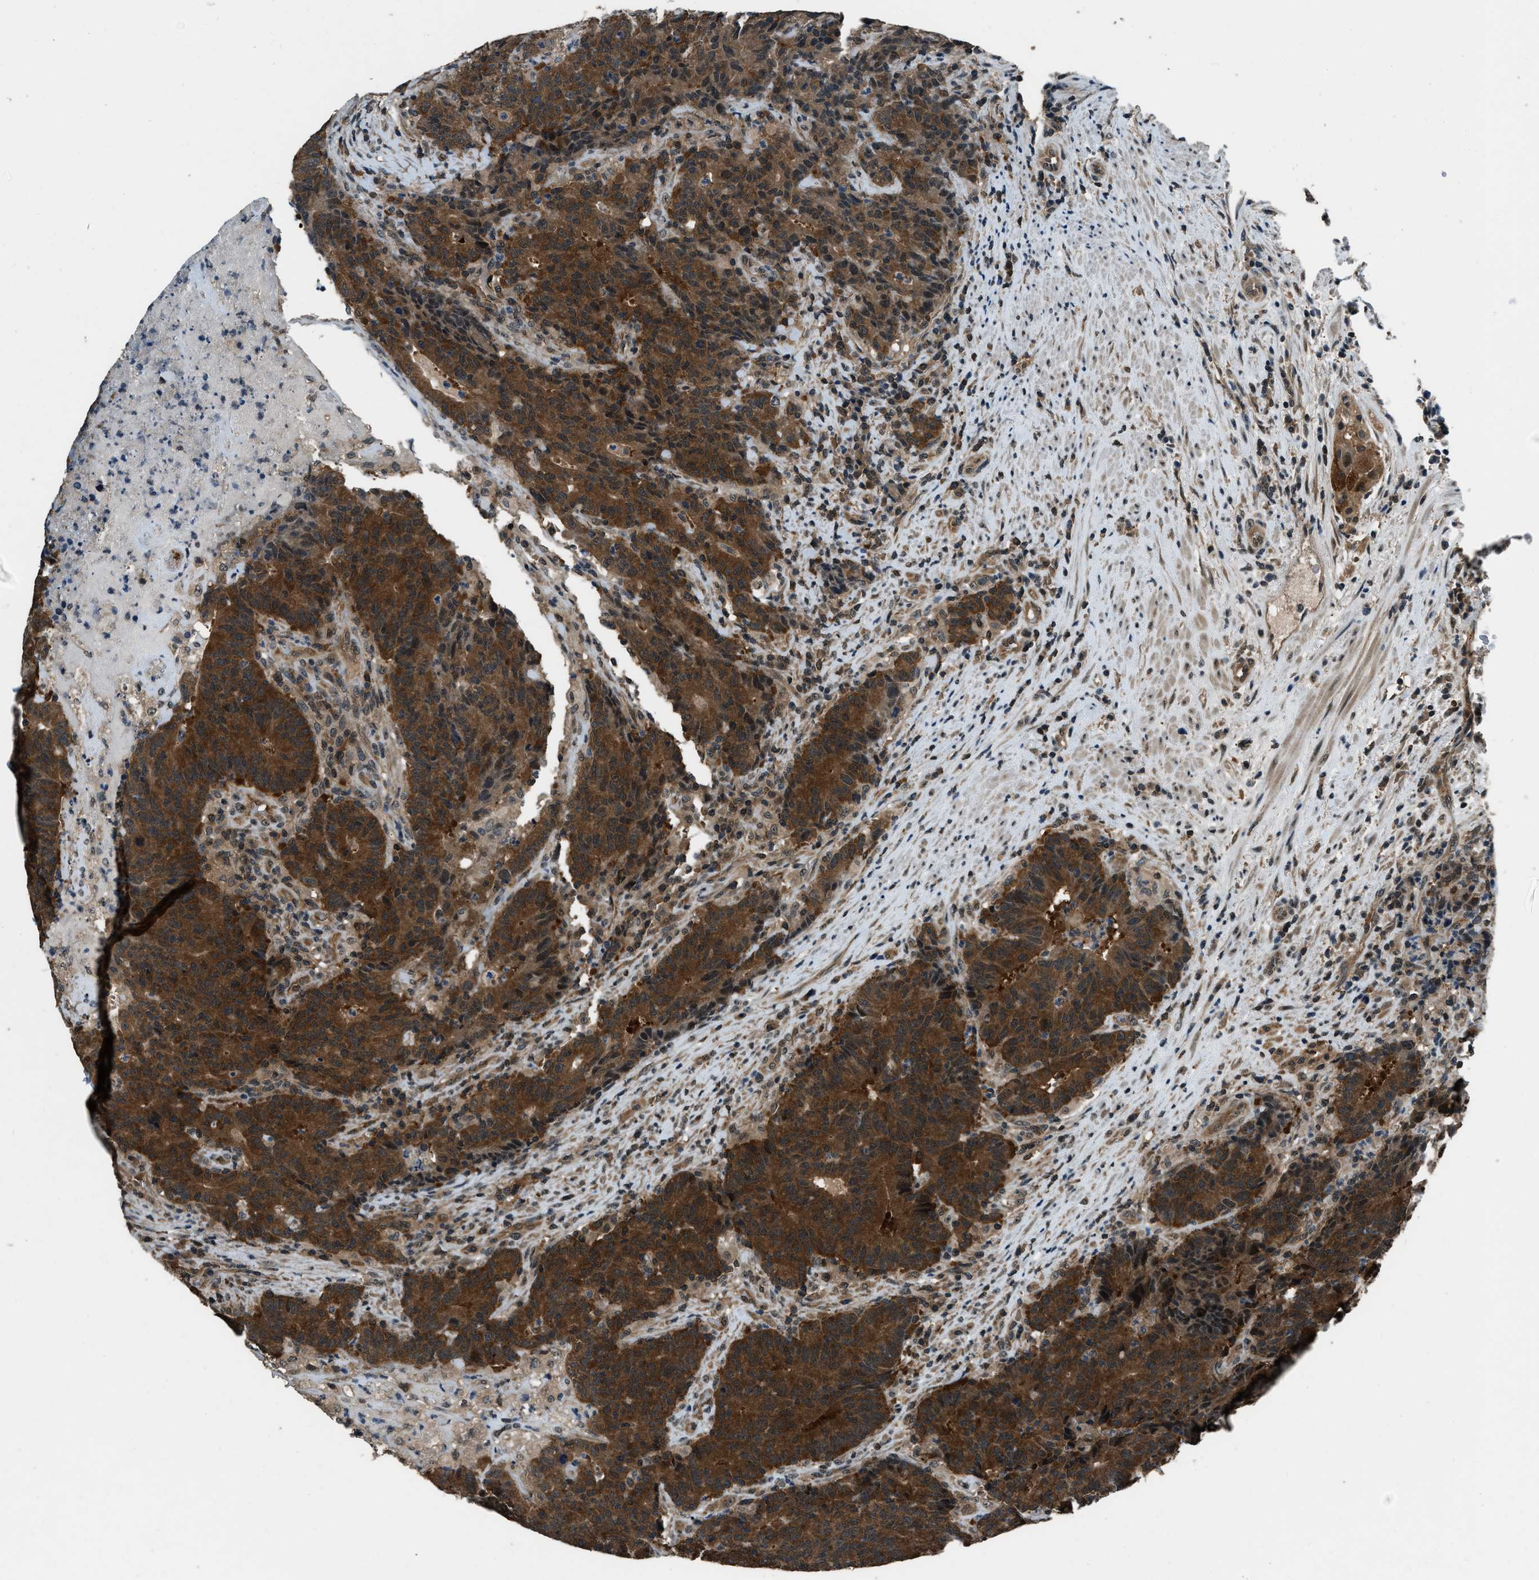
{"staining": {"intensity": "strong", "quantity": ">75%", "location": "cytoplasmic/membranous"}, "tissue": "colorectal cancer", "cell_type": "Tumor cells", "image_type": "cancer", "snomed": [{"axis": "morphology", "description": "Normal tissue, NOS"}, {"axis": "morphology", "description": "Adenocarcinoma, NOS"}, {"axis": "topography", "description": "Colon"}], "caption": "Immunohistochemistry (DAB) staining of human colorectal adenocarcinoma displays strong cytoplasmic/membranous protein expression in approximately >75% of tumor cells.", "gene": "NUDCD3", "patient": {"sex": "female", "age": 75}}